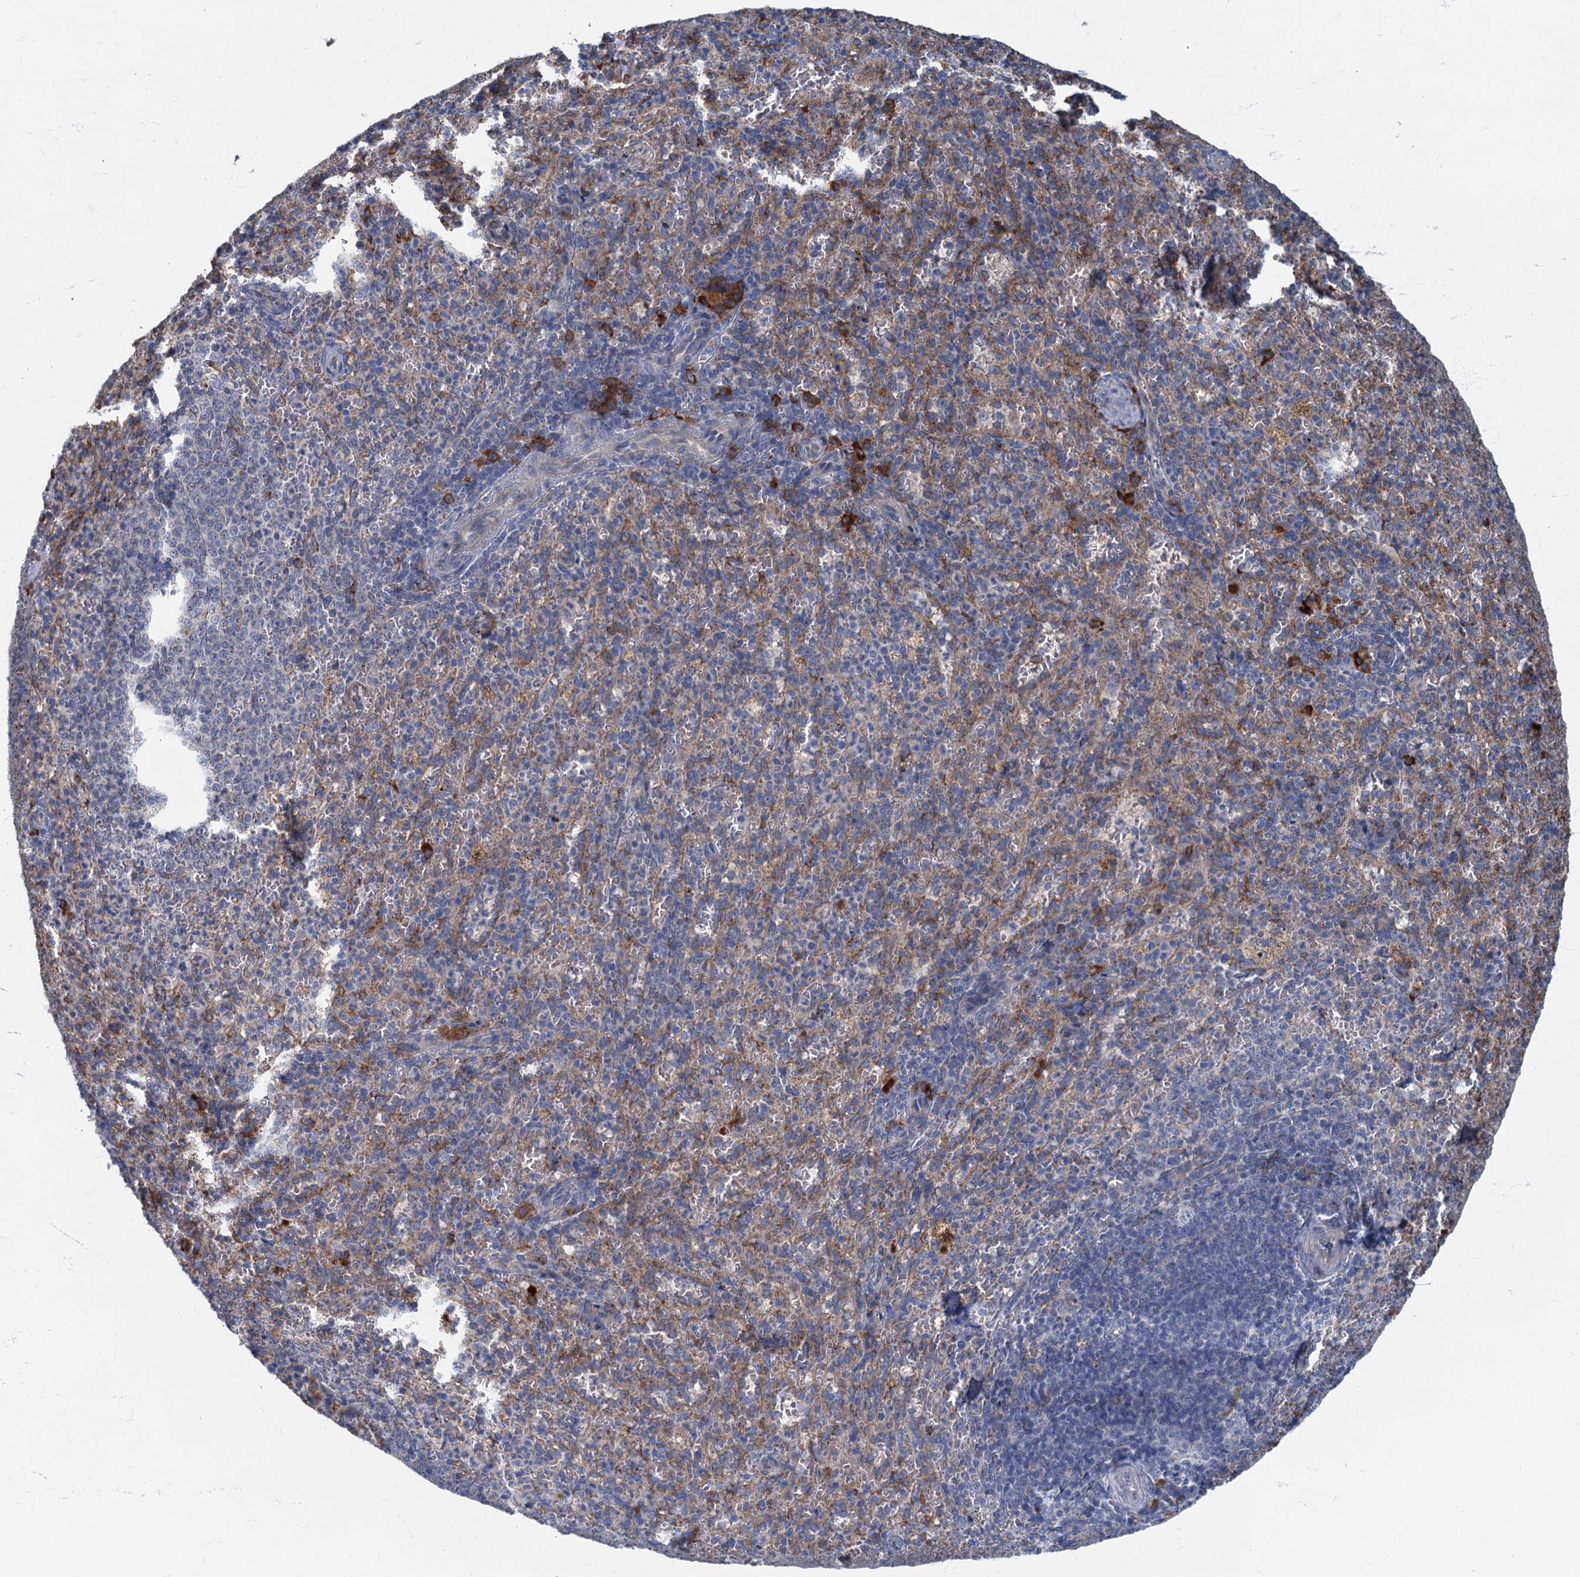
{"staining": {"intensity": "negative", "quantity": "none", "location": "none"}, "tissue": "spleen", "cell_type": "Cells in red pulp", "image_type": "normal", "snomed": [{"axis": "morphology", "description": "Normal tissue, NOS"}, {"axis": "topography", "description": "Spleen"}], "caption": "IHC histopathology image of benign human spleen stained for a protein (brown), which reveals no staining in cells in red pulp. Brightfield microscopy of immunohistochemistry (IHC) stained with DAB (brown) and hematoxylin (blue), captured at high magnification.", "gene": "SPDYC", "patient": {"sex": "female", "age": 21}}